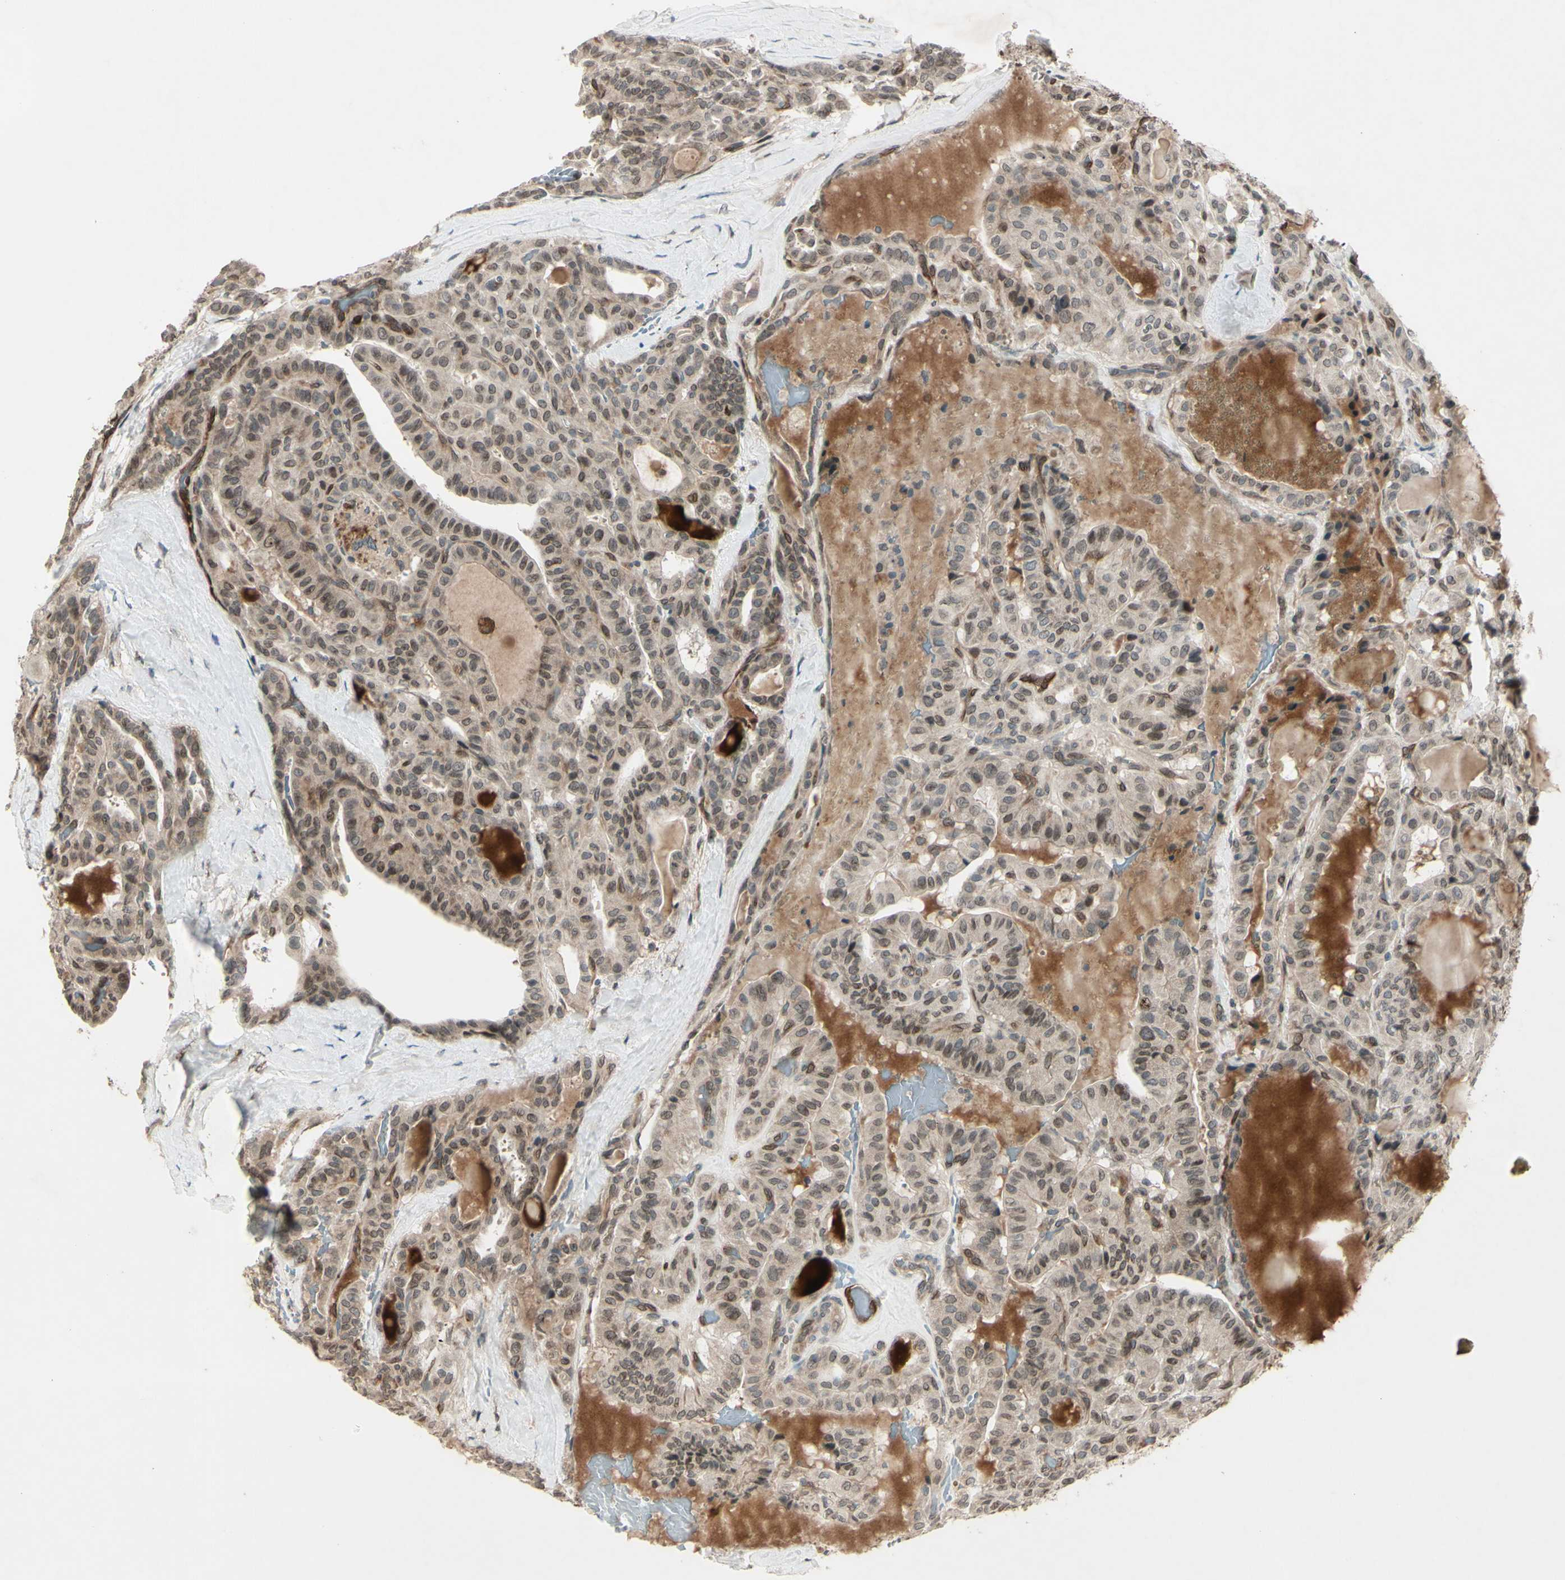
{"staining": {"intensity": "weak", "quantity": ">75%", "location": "cytoplasmic/membranous,nuclear"}, "tissue": "thyroid cancer", "cell_type": "Tumor cells", "image_type": "cancer", "snomed": [{"axis": "morphology", "description": "Papillary adenocarcinoma, NOS"}, {"axis": "topography", "description": "Thyroid gland"}], "caption": "This histopathology image shows IHC staining of thyroid cancer, with low weak cytoplasmic/membranous and nuclear expression in about >75% of tumor cells.", "gene": "MLF2", "patient": {"sex": "male", "age": 77}}